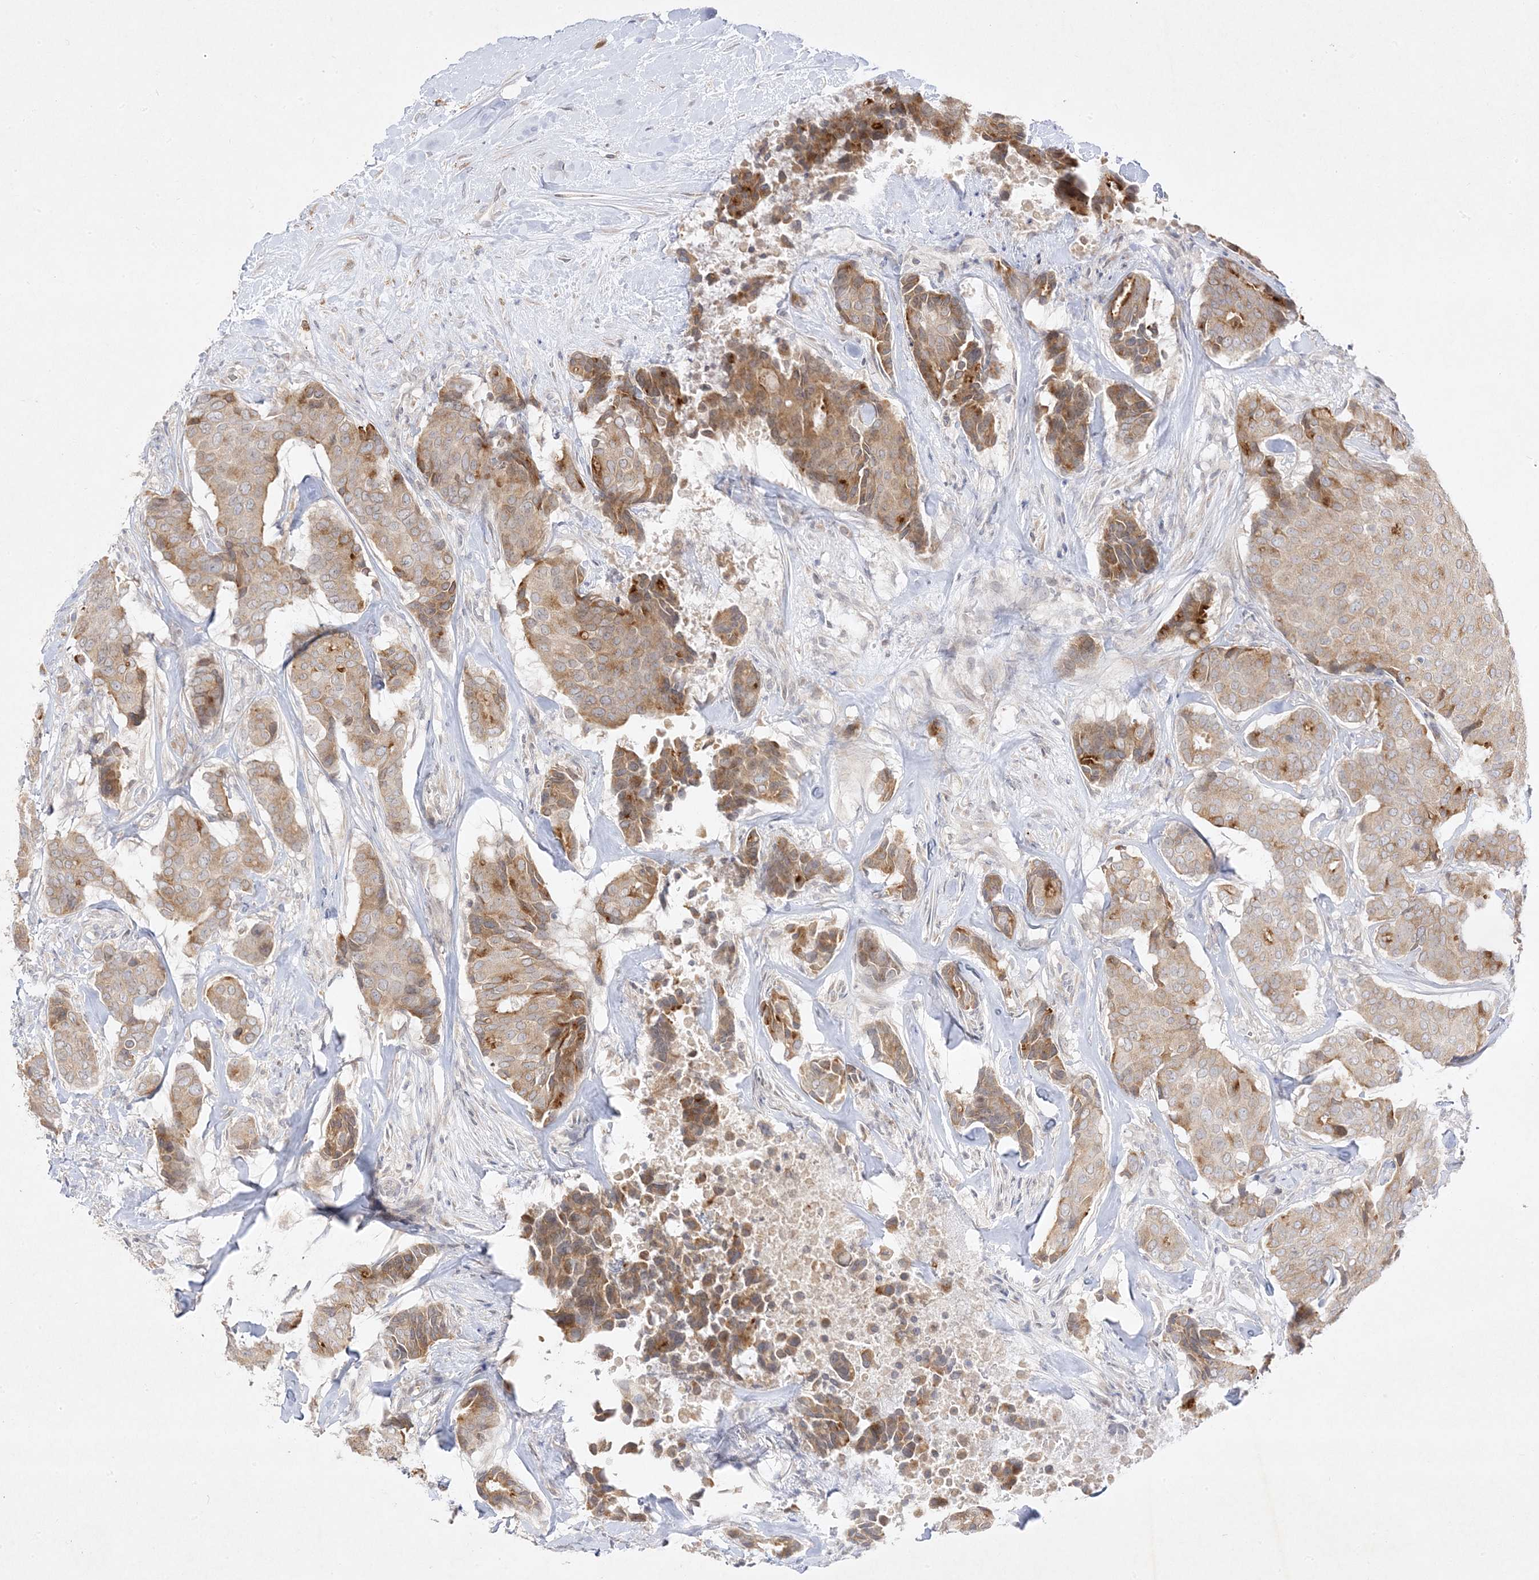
{"staining": {"intensity": "moderate", "quantity": "<25%", "location": "cytoplasmic/membranous"}, "tissue": "breast cancer", "cell_type": "Tumor cells", "image_type": "cancer", "snomed": [{"axis": "morphology", "description": "Duct carcinoma"}, {"axis": "topography", "description": "Breast"}], "caption": "Tumor cells show moderate cytoplasmic/membranous expression in about <25% of cells in breast intraductal carcinoma.", "gene": "C2CD2", "patient": {"sex": "female", "age": 75}}